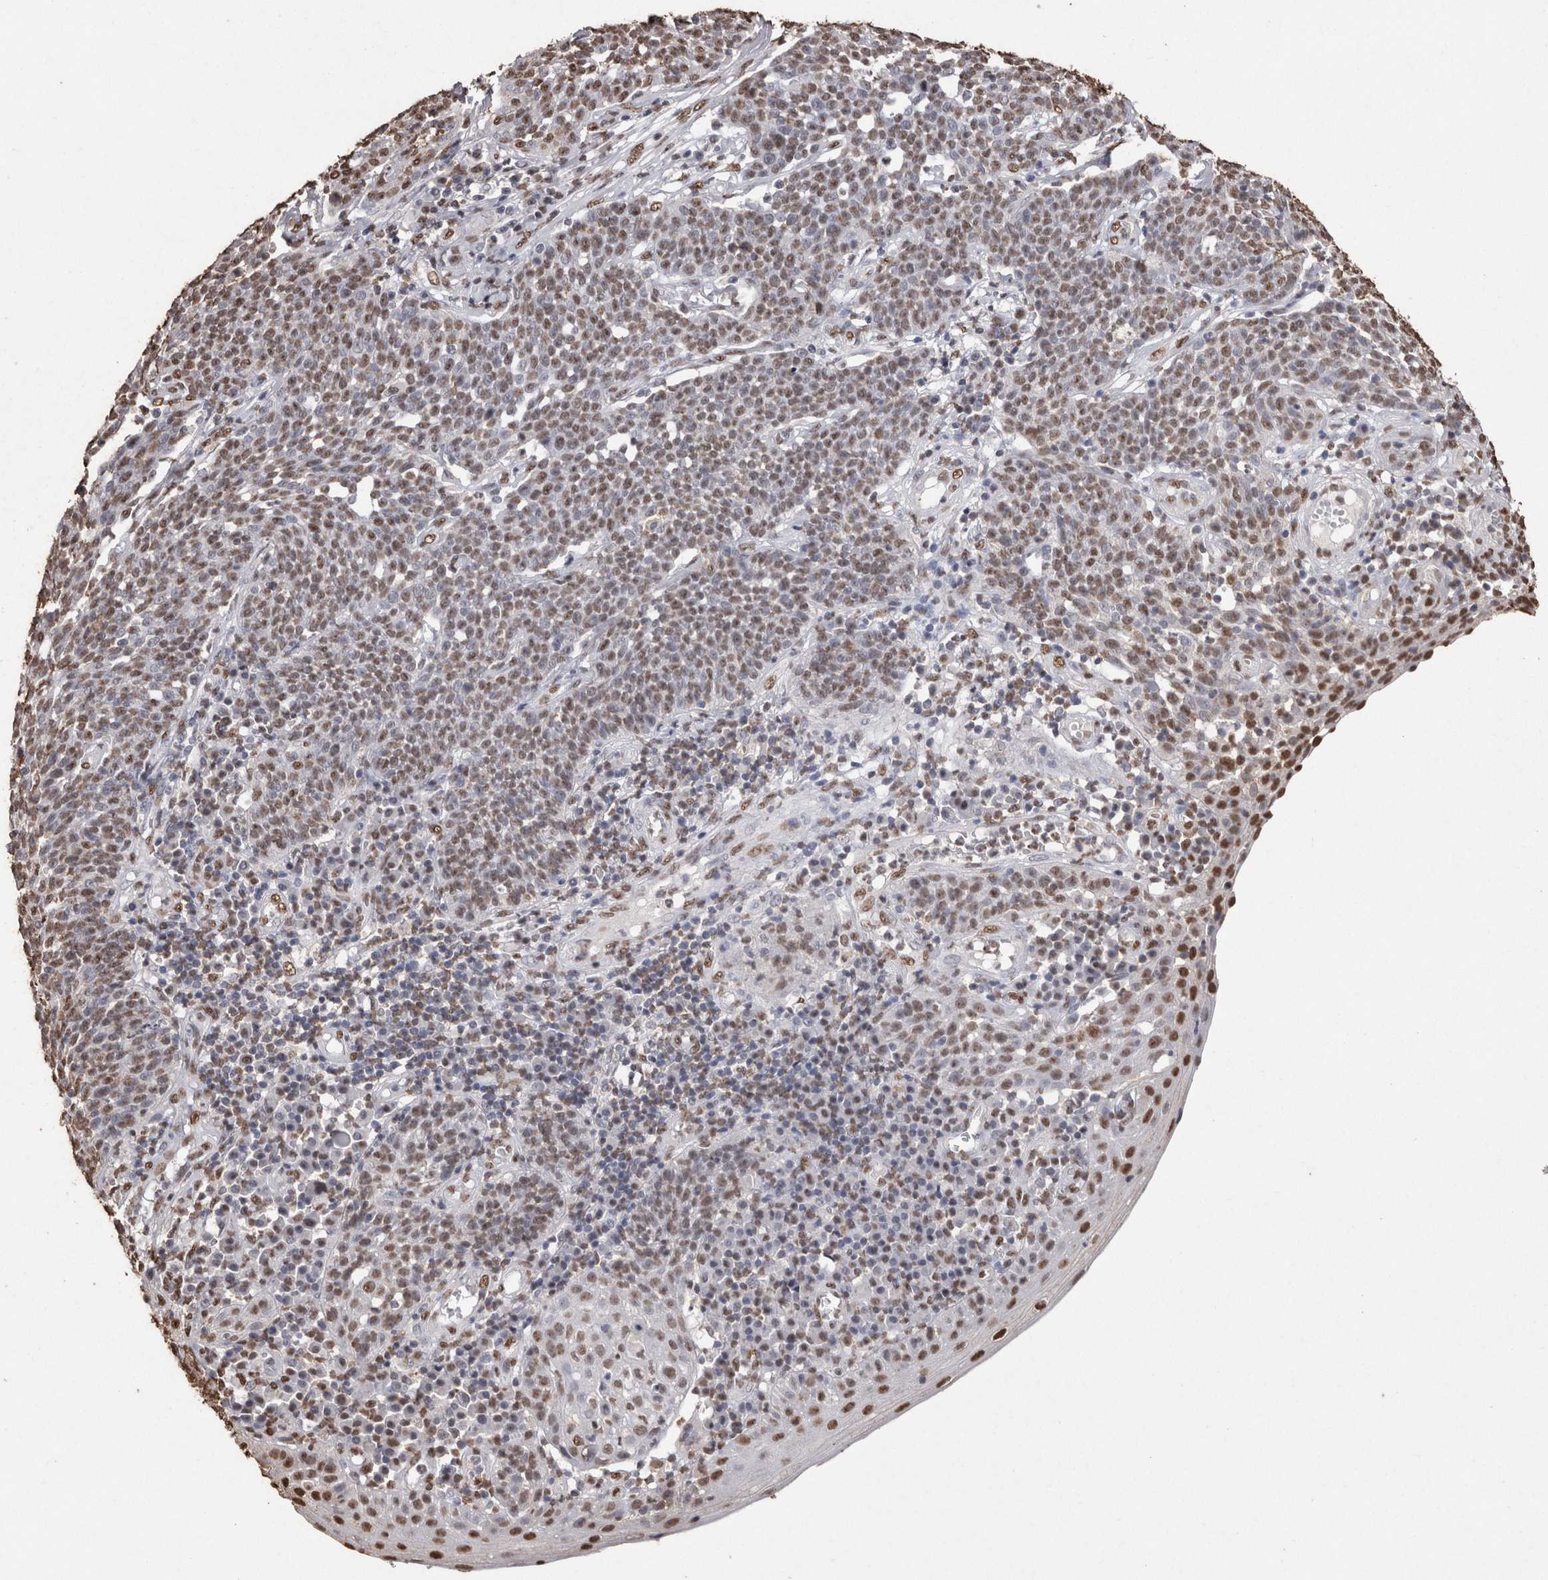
{"staining": {"intensity": "moderate", "quantity": ">75%", "location": "nuclear"}, "tissue": "cervical cancer", "cell_type": "Tumor cells", "image_type": "cancer", "snomed": [{"axis": "morphology", "description": "Squamous cell carcinoma, NOS"}, {"axis": "topography", "description": "Cervix"}], "caption": "Approximately >75% of tumor cells in human cervical cancer (squamous cell carcinoma) exhibit moderate nuclear protein expression as visualized by brown immunohistochemical staining.", "gene": "NTHL1", "patient": {"sex": "female", "age": 34}}